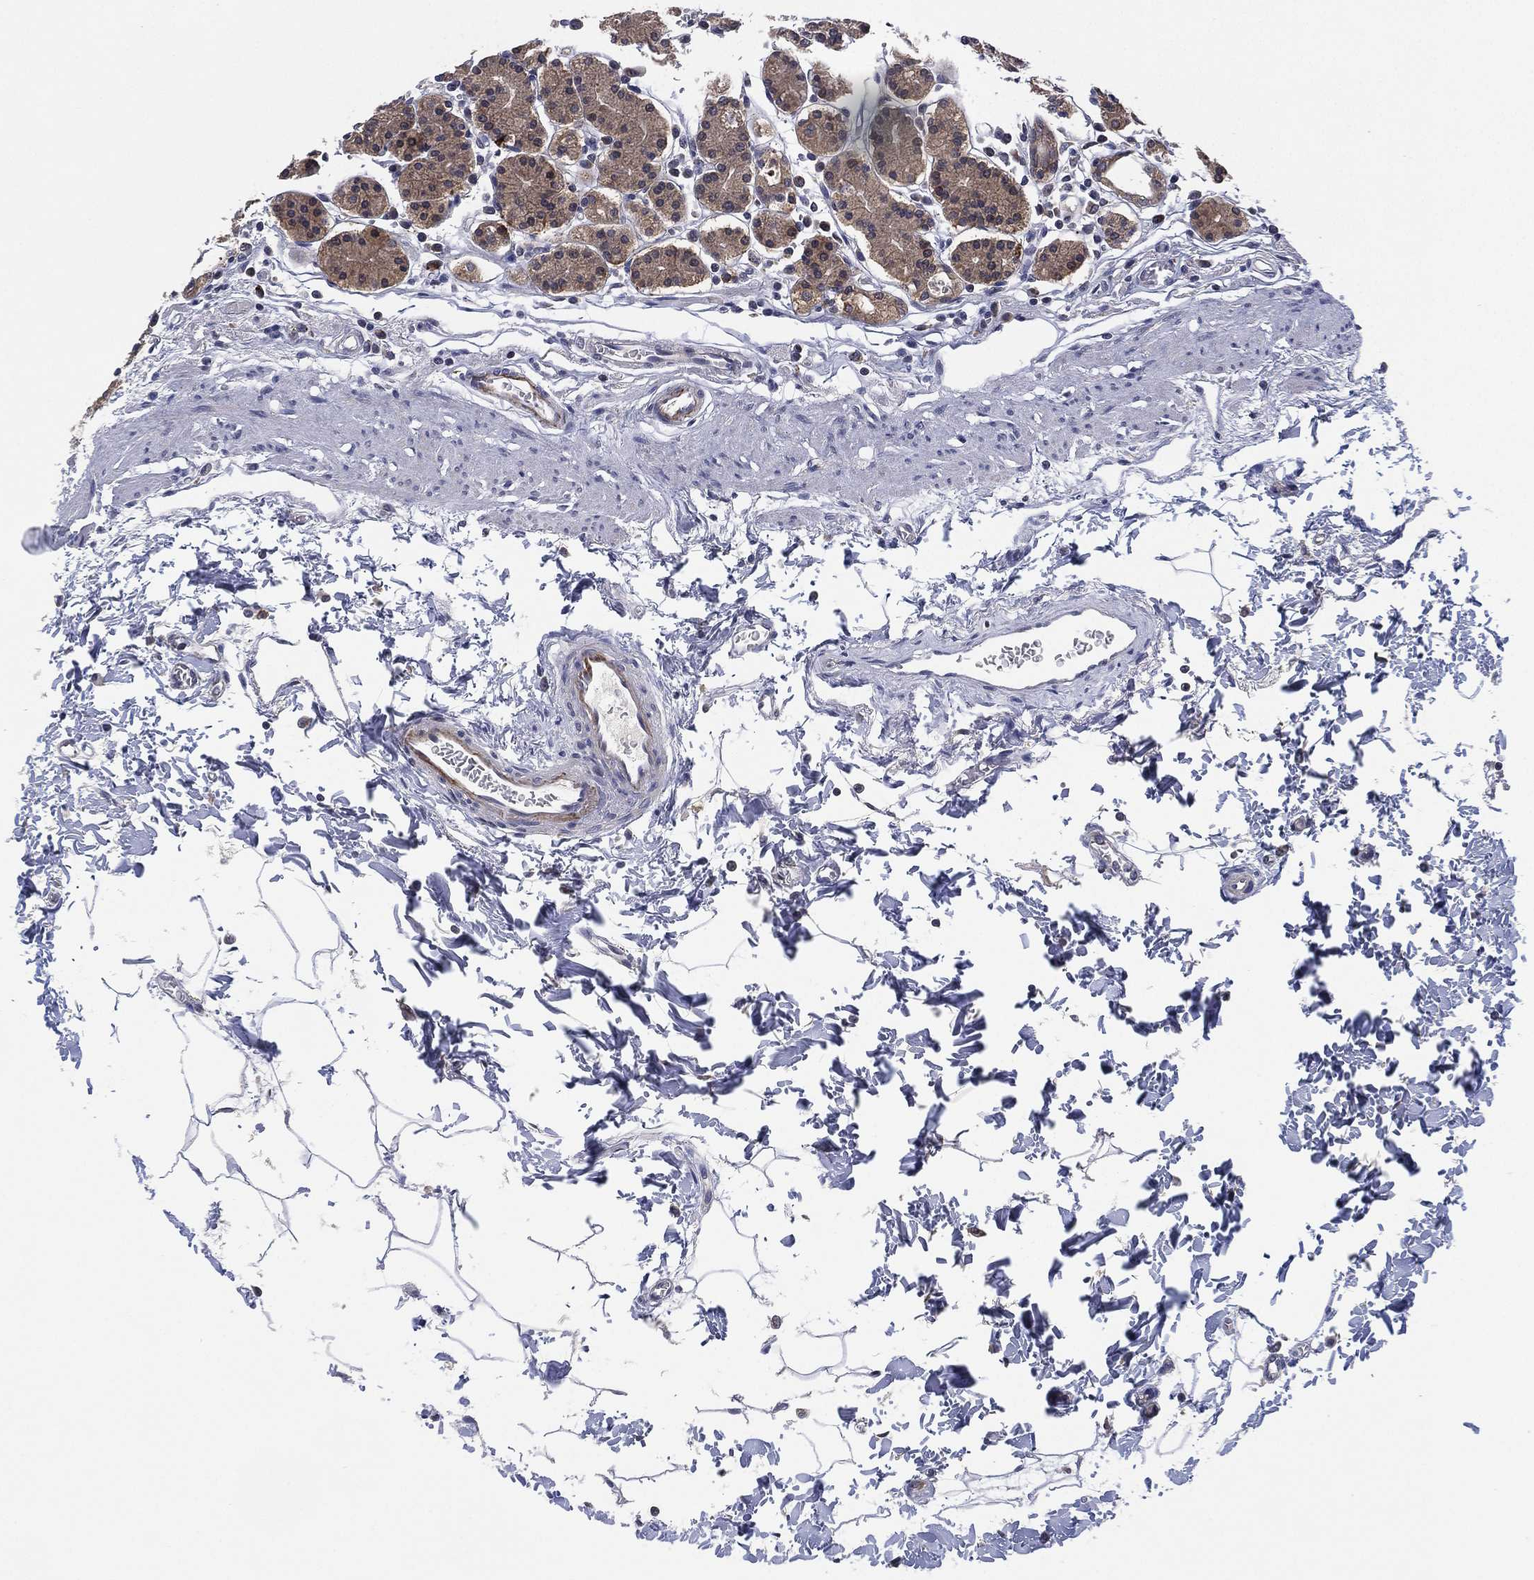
{"staining": {"intensity": "weak", "quantity": "25%-75%", "location": "cytoplasmic/membranous"}, "tissue": "stomach", "cell_type": "Glandular cells", "image_type": "normal", "snomed": [{"axis": "morphology", "description": "Normal tissue, NOS"}, {"axis": "topography", "description": "Stomach, upper"}, {"axis": "topography", "description": "Stomach"}], "caption": "Glandular cells demonstrate low levels of weak cytoplasmic/membranous expression in approximately 25%-75% of cells in benign stomach.", "gene": "SELENOO", "patient": {"sex": "male", "age": 62}}